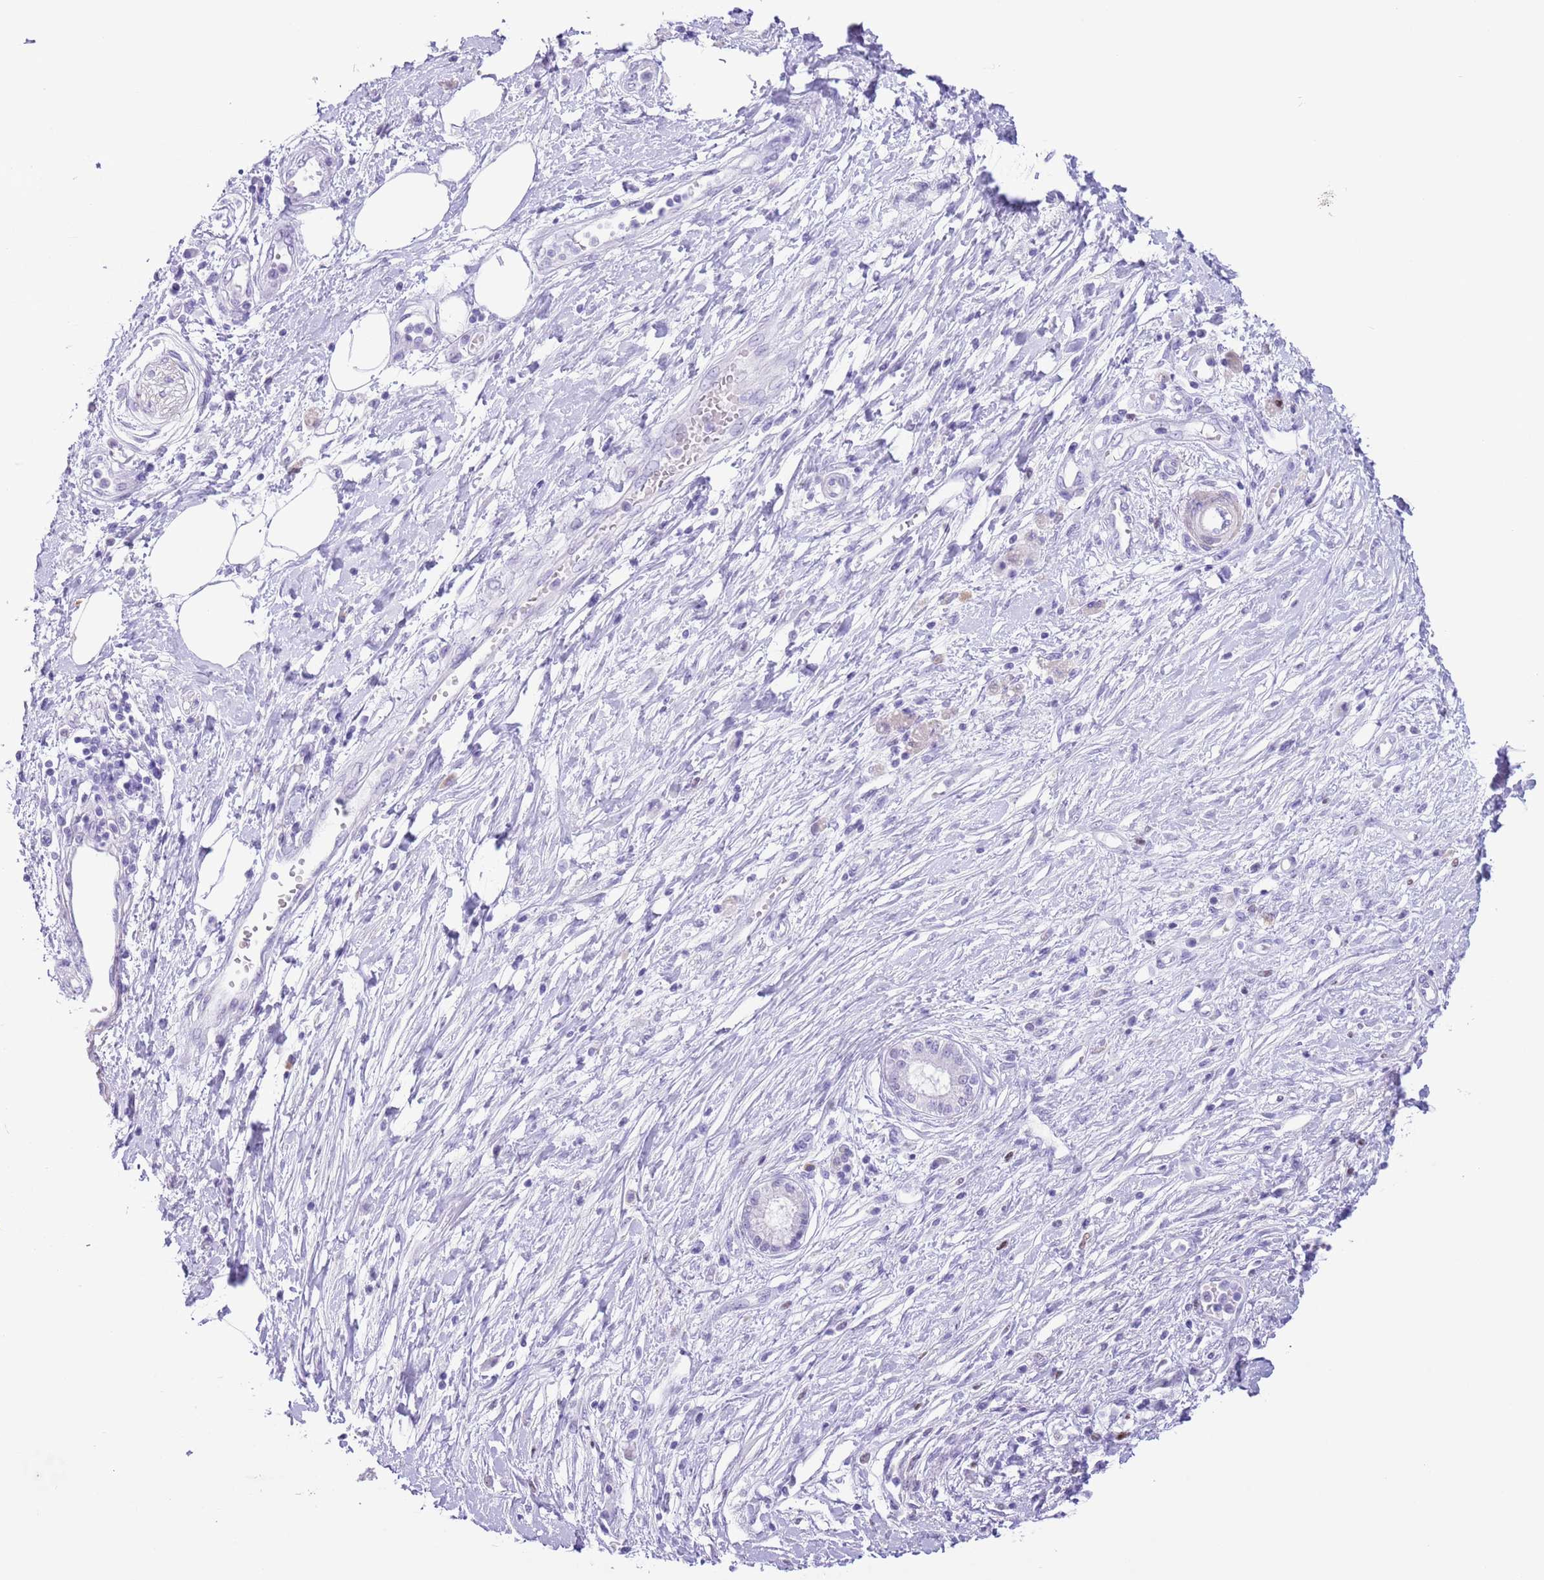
{"staining": {"intensity": "negative", "quantity": "none", "location": "none"}, "tissue": "pancreatic cancer", "cell_type": "Tumor cells", "image_type": "cancer", "snomed": [{"axis": "morphology", "description": "Adenocarcinoma, NOS"}, {"axis": "topography", "description": "Pancreas"}], "caption": "Tumor cells are negative for protein expression in human pancreatic cancer (adenocarcinoma).", "gene": "SLC7A14", "patient": {"sex": "male", "age": 68}}